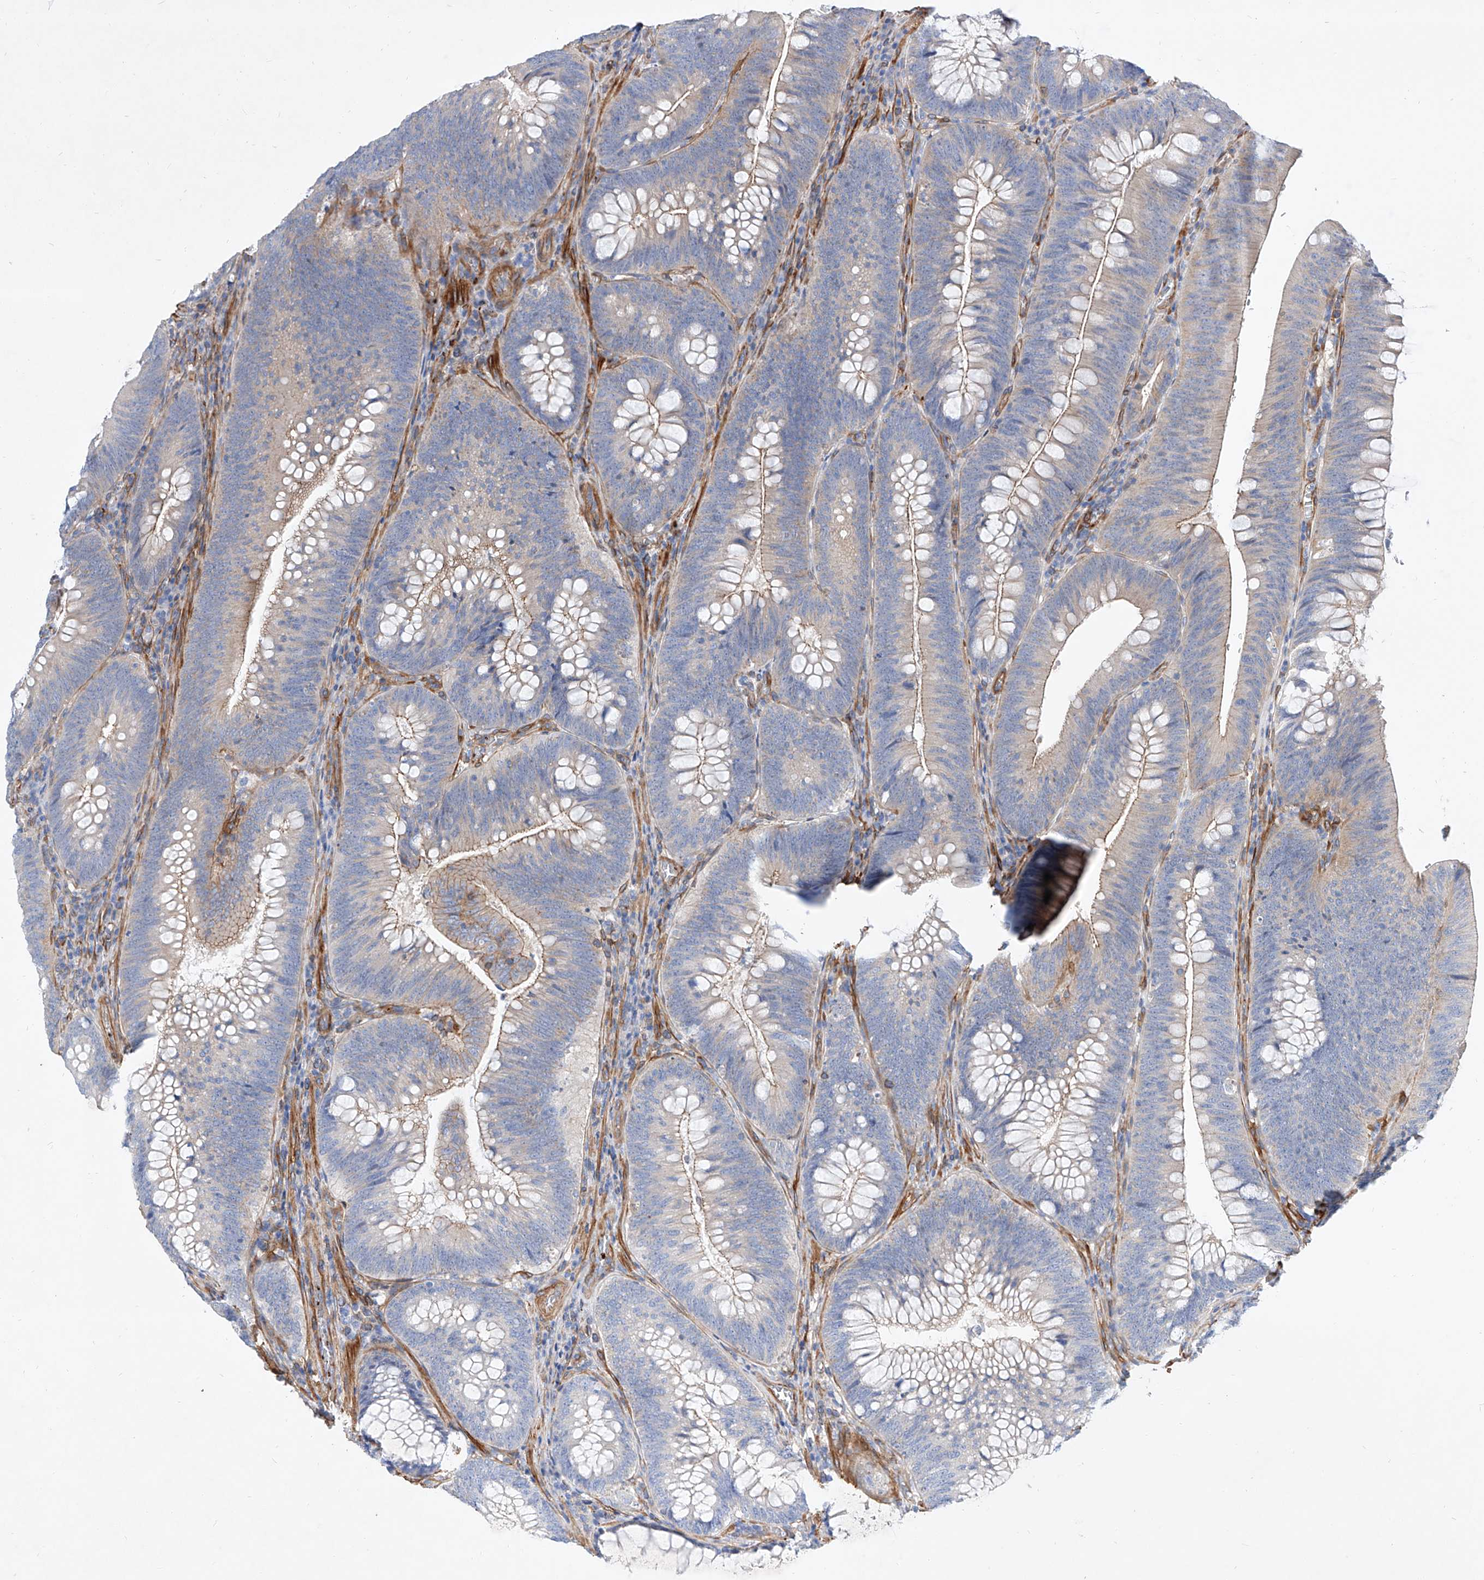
{"staining": {"intensity": "moderate", "quantity": "25%-75%", "location": "cytoplasmic/membranous"}, "tissue": "colorectal cancer", "cell_type": "Tumor cells", "image_type": "cancer", "snomed": [{"axis": "morphology", "description": "Normal tissue, NOS"}, {"axis": "topography", "description": "Colon"}], "caption": "High-magnification brightfield microscopy of colorectal cancer stained with DAB (3,3'-diaminobenzidine) (brown) and counterstained with hematoxylin (blue). tumor cells exhibit moderate cytoplasmic/membranous staining is identified in approximately25%-75% of cells. (IHC, brightfield microscopy, high magnification).", "gene": "TAS2R60", "patient": {"sex": "female", "age": 82}}